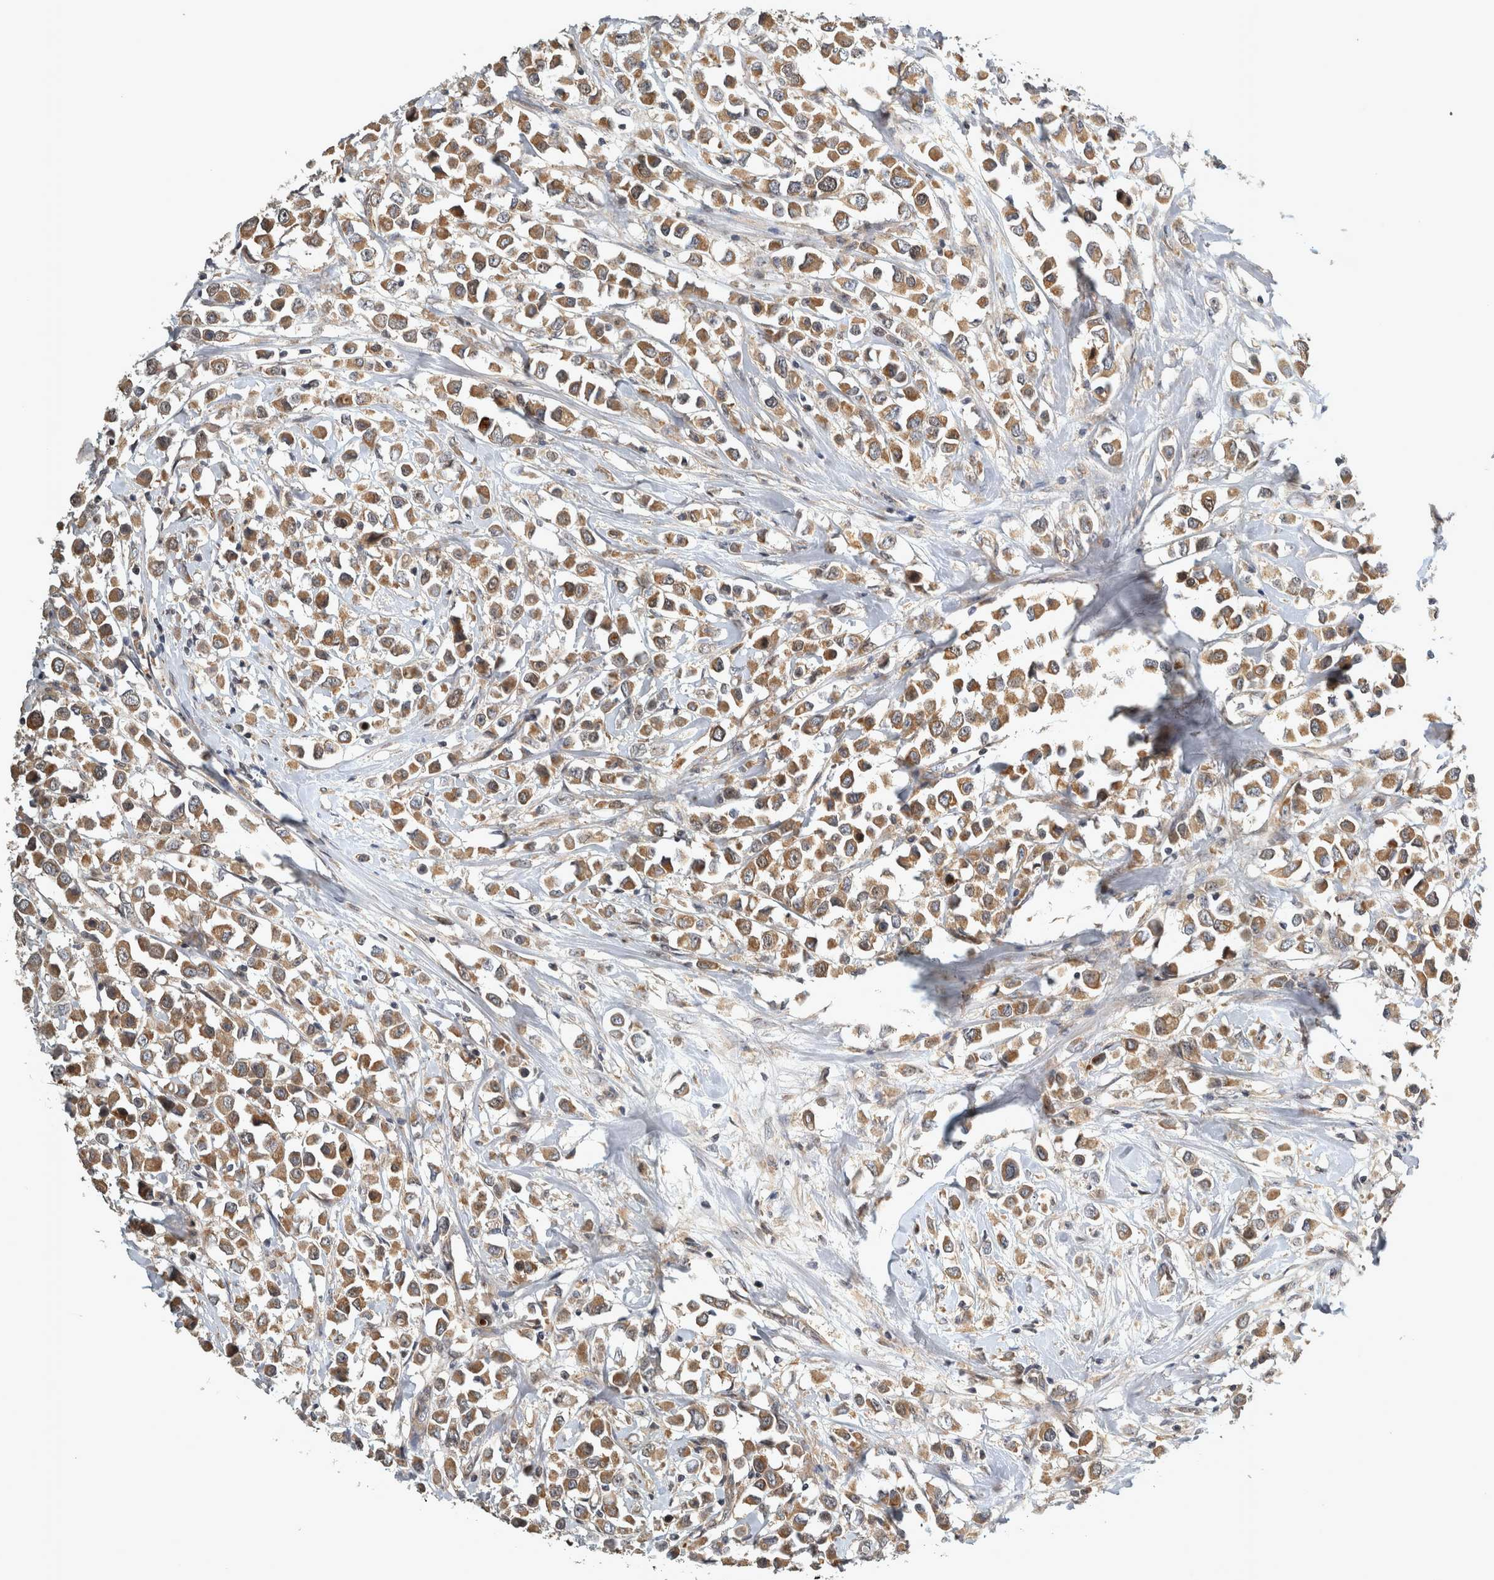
{"staining": {"intensity": "moderate", "quantity": ">75%", "location": "cytoplasmic/membranous"}, "tissue": "breast cancer", "cell_type": "Tumor cells", "image_type": "cancer", "snomed": [{"axis": "morphology", "description": "Duct carcinoma"}, {"axis": "topography", "description": "Breast"}], "caption": "Infiltrating ductal carcinoma (breast) was stained to show a protein in brown. There is medium levels of moderate cytoplasmic/membranous positivity in approximately >75% of tumor cells.", "gene": "TRMT61B", "patient": {"sex": "female", "age": 61}}